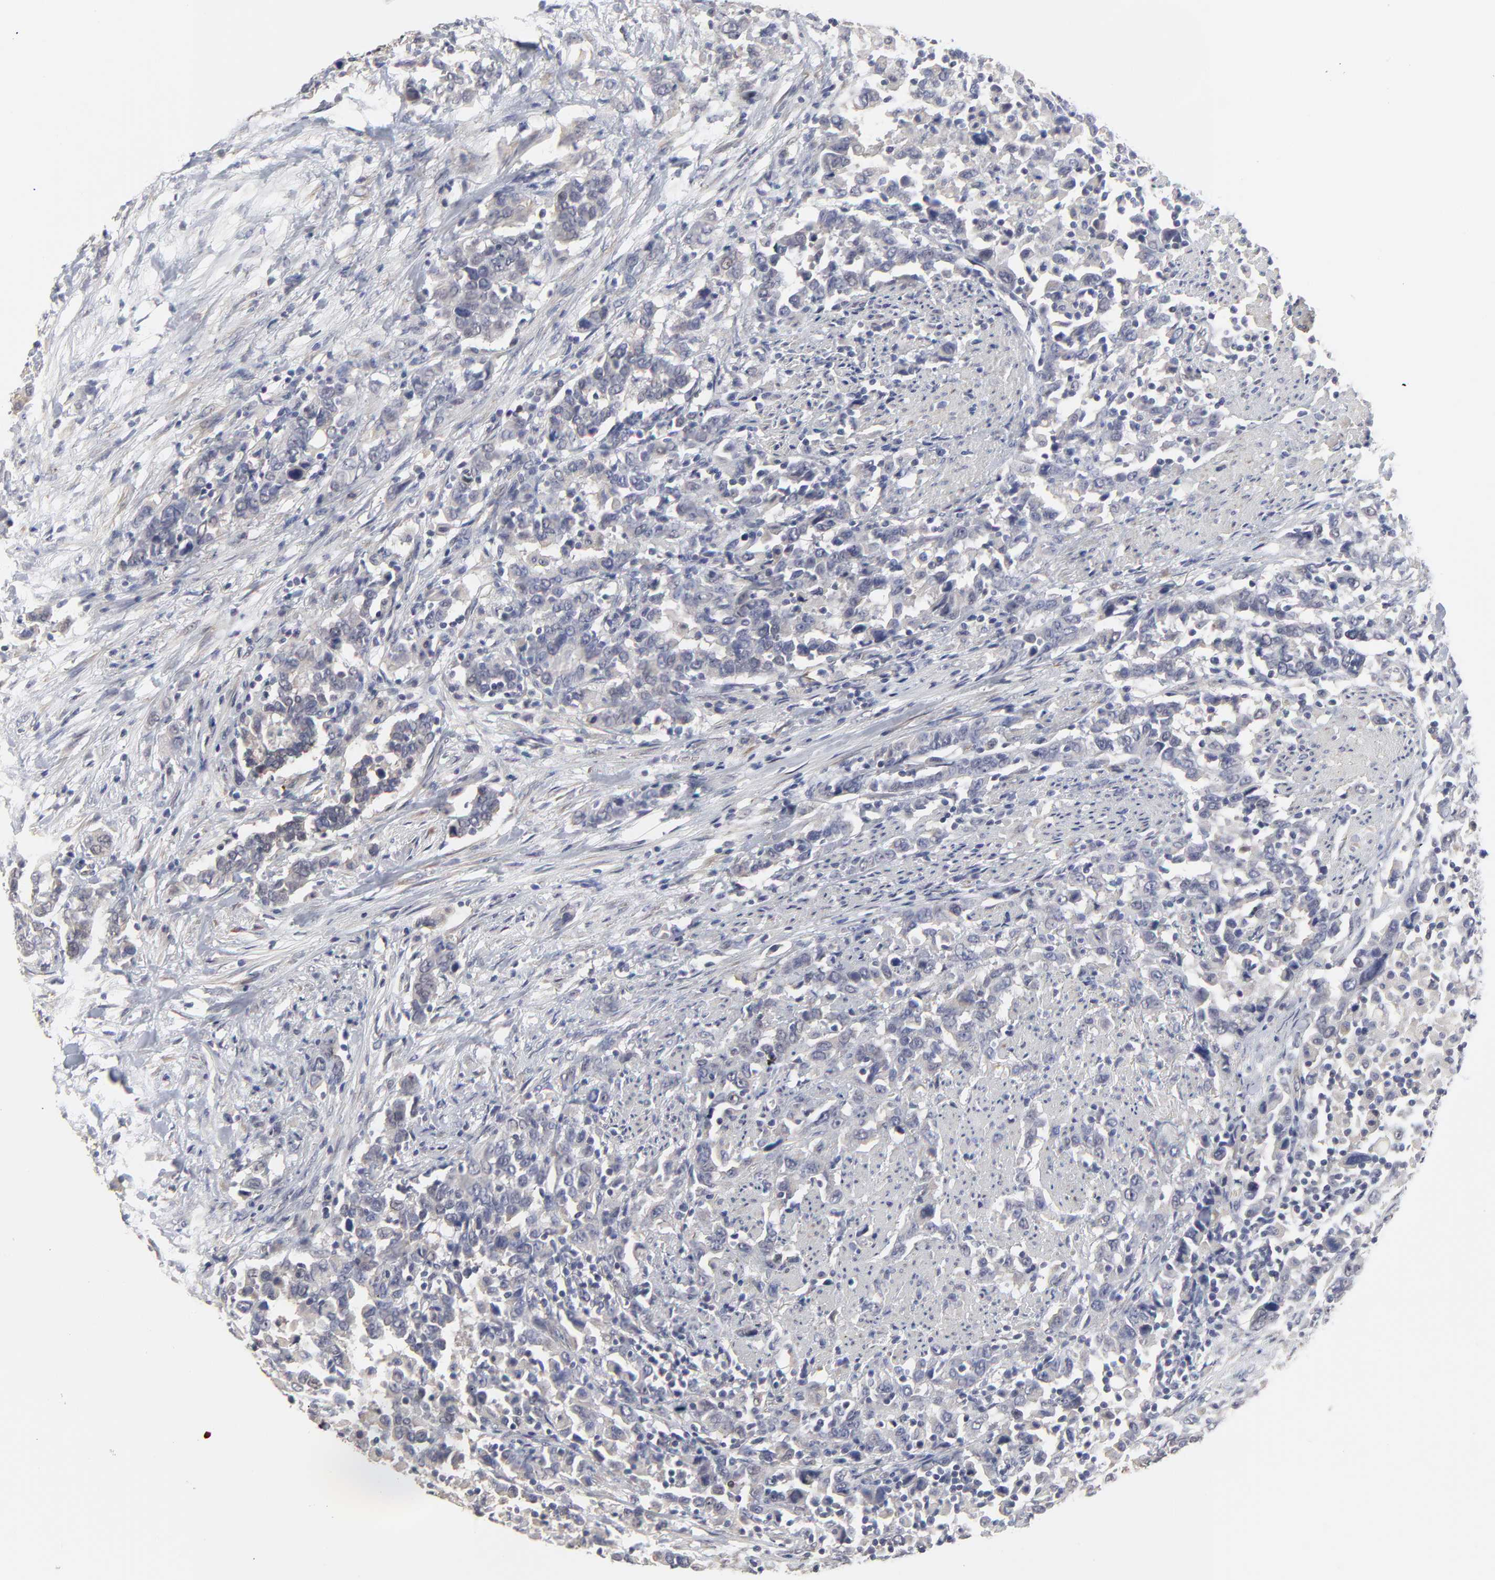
{"staining": {"intensity": "negative", "quantity": "none", "location": "none"}, "tissue": "urothelial cancer", "cell_type": "Tumor cells", "image_type": "cancer", "snomed": [{"axis": "morphology", "description": "Urothelial carcinoma, High grade"}, {"axis": "topography", "description": "Urinary bladder"}], "caption": "The histopathology image demonstrates no staining of tumor cells in urothelial cancer.", "gene": "MAGEA10", "patient": {"sex": "male", "age": 61}}